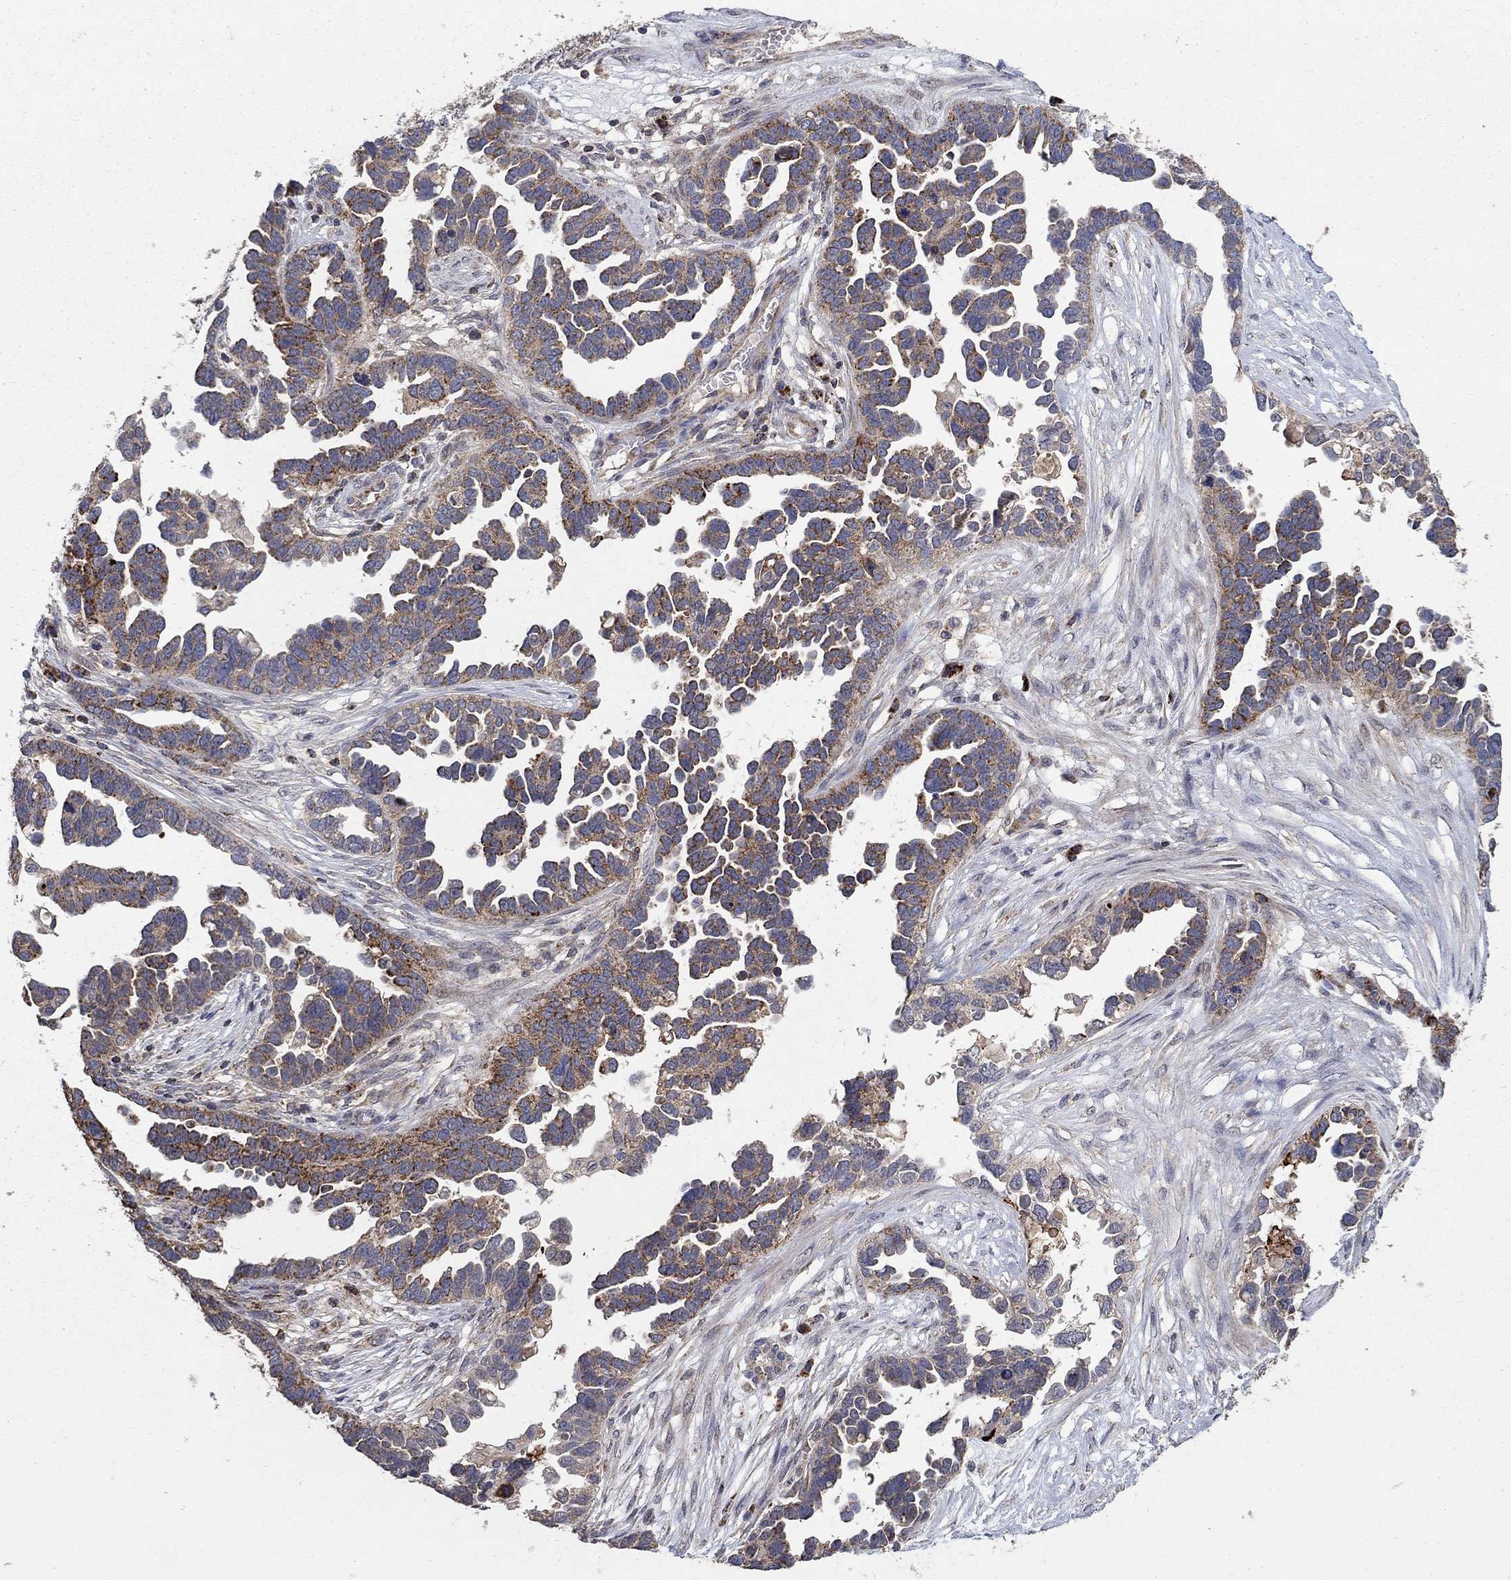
{"staining": {"intensity": "strong", "quantity": "<25%", "location": "cytoplasmic/membranous"}, "tissue": "ovarian cancer", "cell_type": "Tumor cells", "image_type": "cancer", "snomed": [{"axis": "morphology", "description": "Cystadenocarcinoma, serous, NOS"}, {"axis": "topography", "description": "Ovary"}], "caption": "A photomicrograph of ovarian cancer (serous cystadenocarcinoma) stained for a protein shows strong cytoplasmic/membranous brown staining in tumor cells. (Brightfield microscopy of DAB IHC at high magnification).", "gene": "GPSM1", "patient": {"sex": "female", "age": 54}}